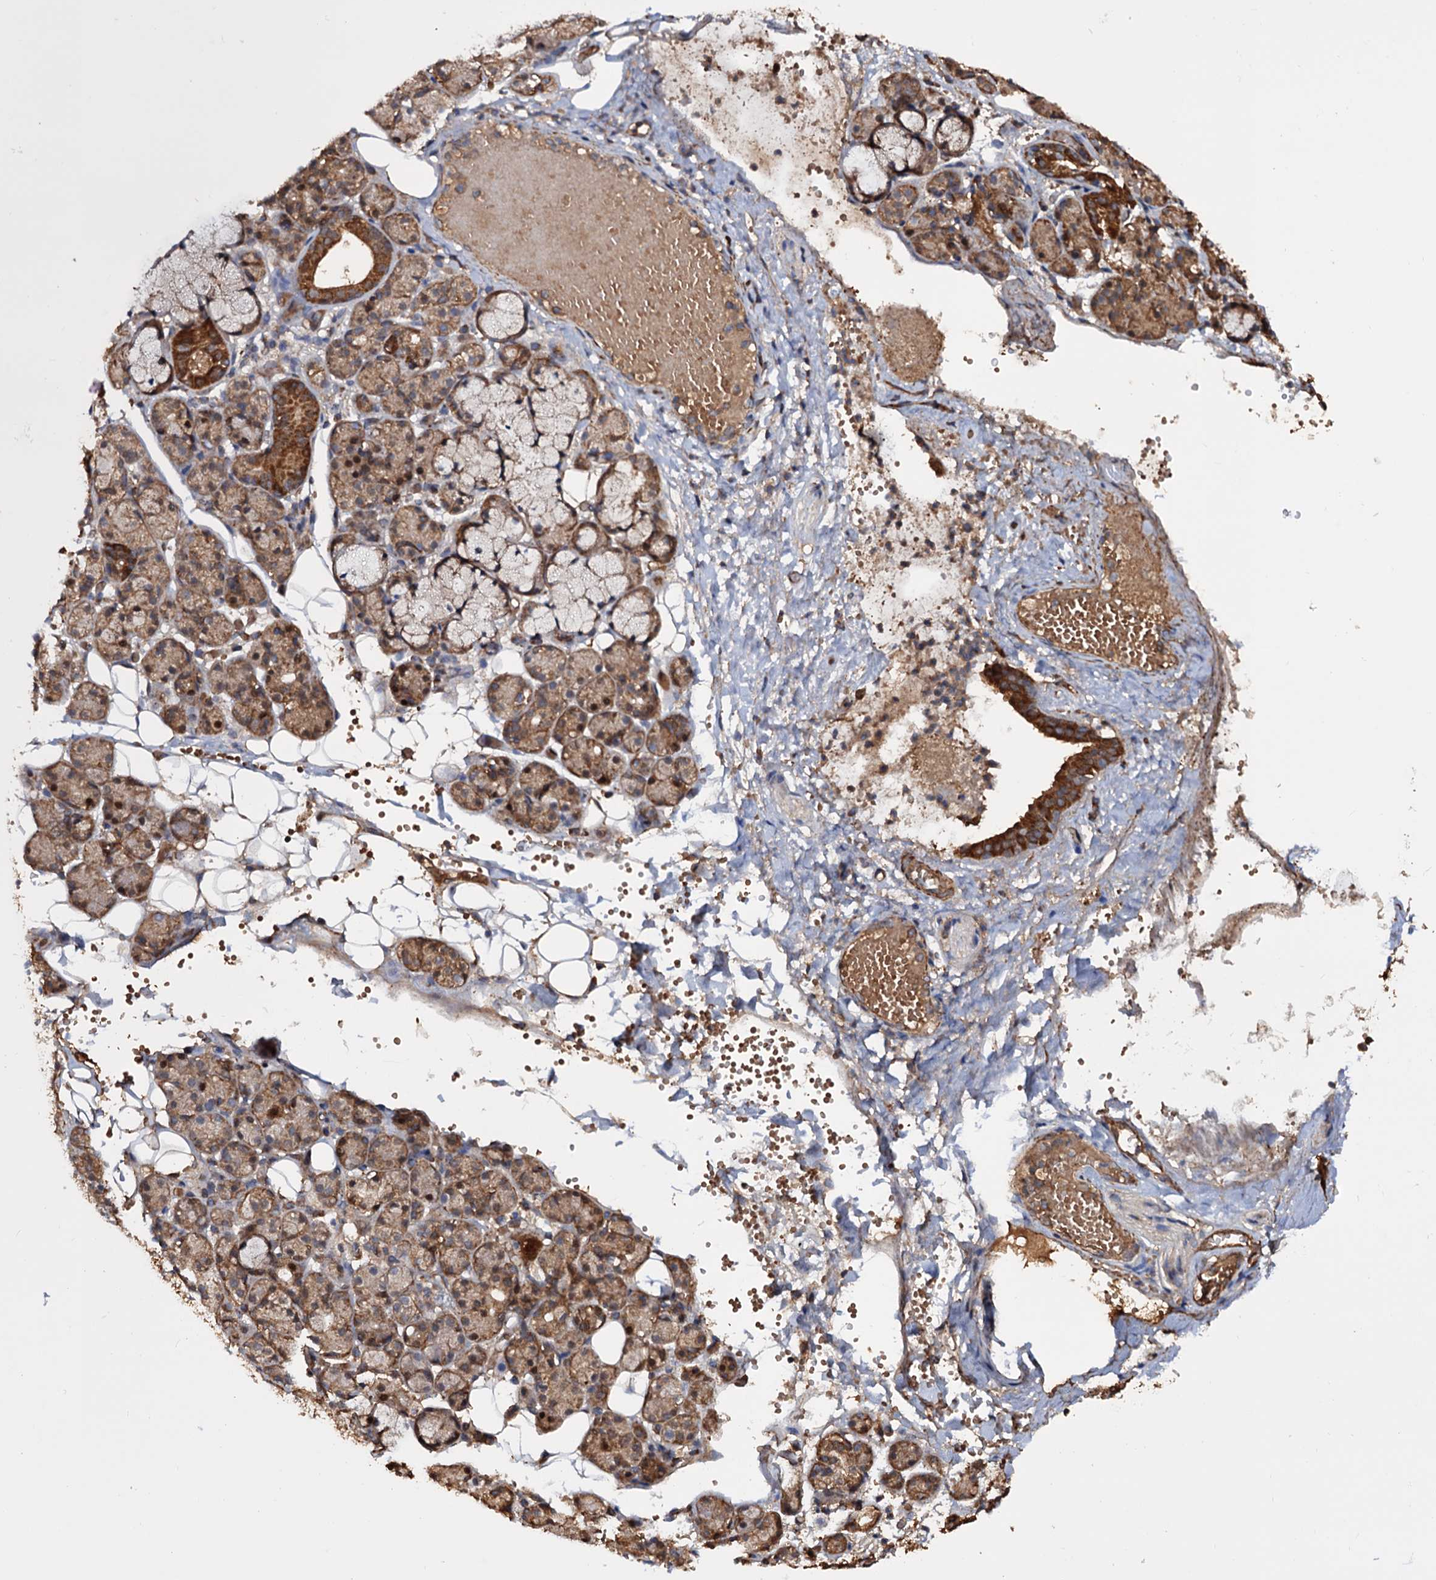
{"staining": {"intensity": "strong", "quantity": "25%-75%", "location": "cytoplasmic/membranous"}, "tissue": "salivary gland", "cell_type": "Glandular cells", "image_type": "normal", "snomed": [{"axis": "morphology", "description": "Normal tissue, NOS"}, {"axis": "topography", "description": "Salivary gland"}], "caption": "This is a micrograph of immunohistochemistry staining of normal salivary gland, which shows strong positivity in the cytoplasmic/membranous of glandular cells.", "gene": "MRPL42", "patient": {"sex": "male", "age": 63}}